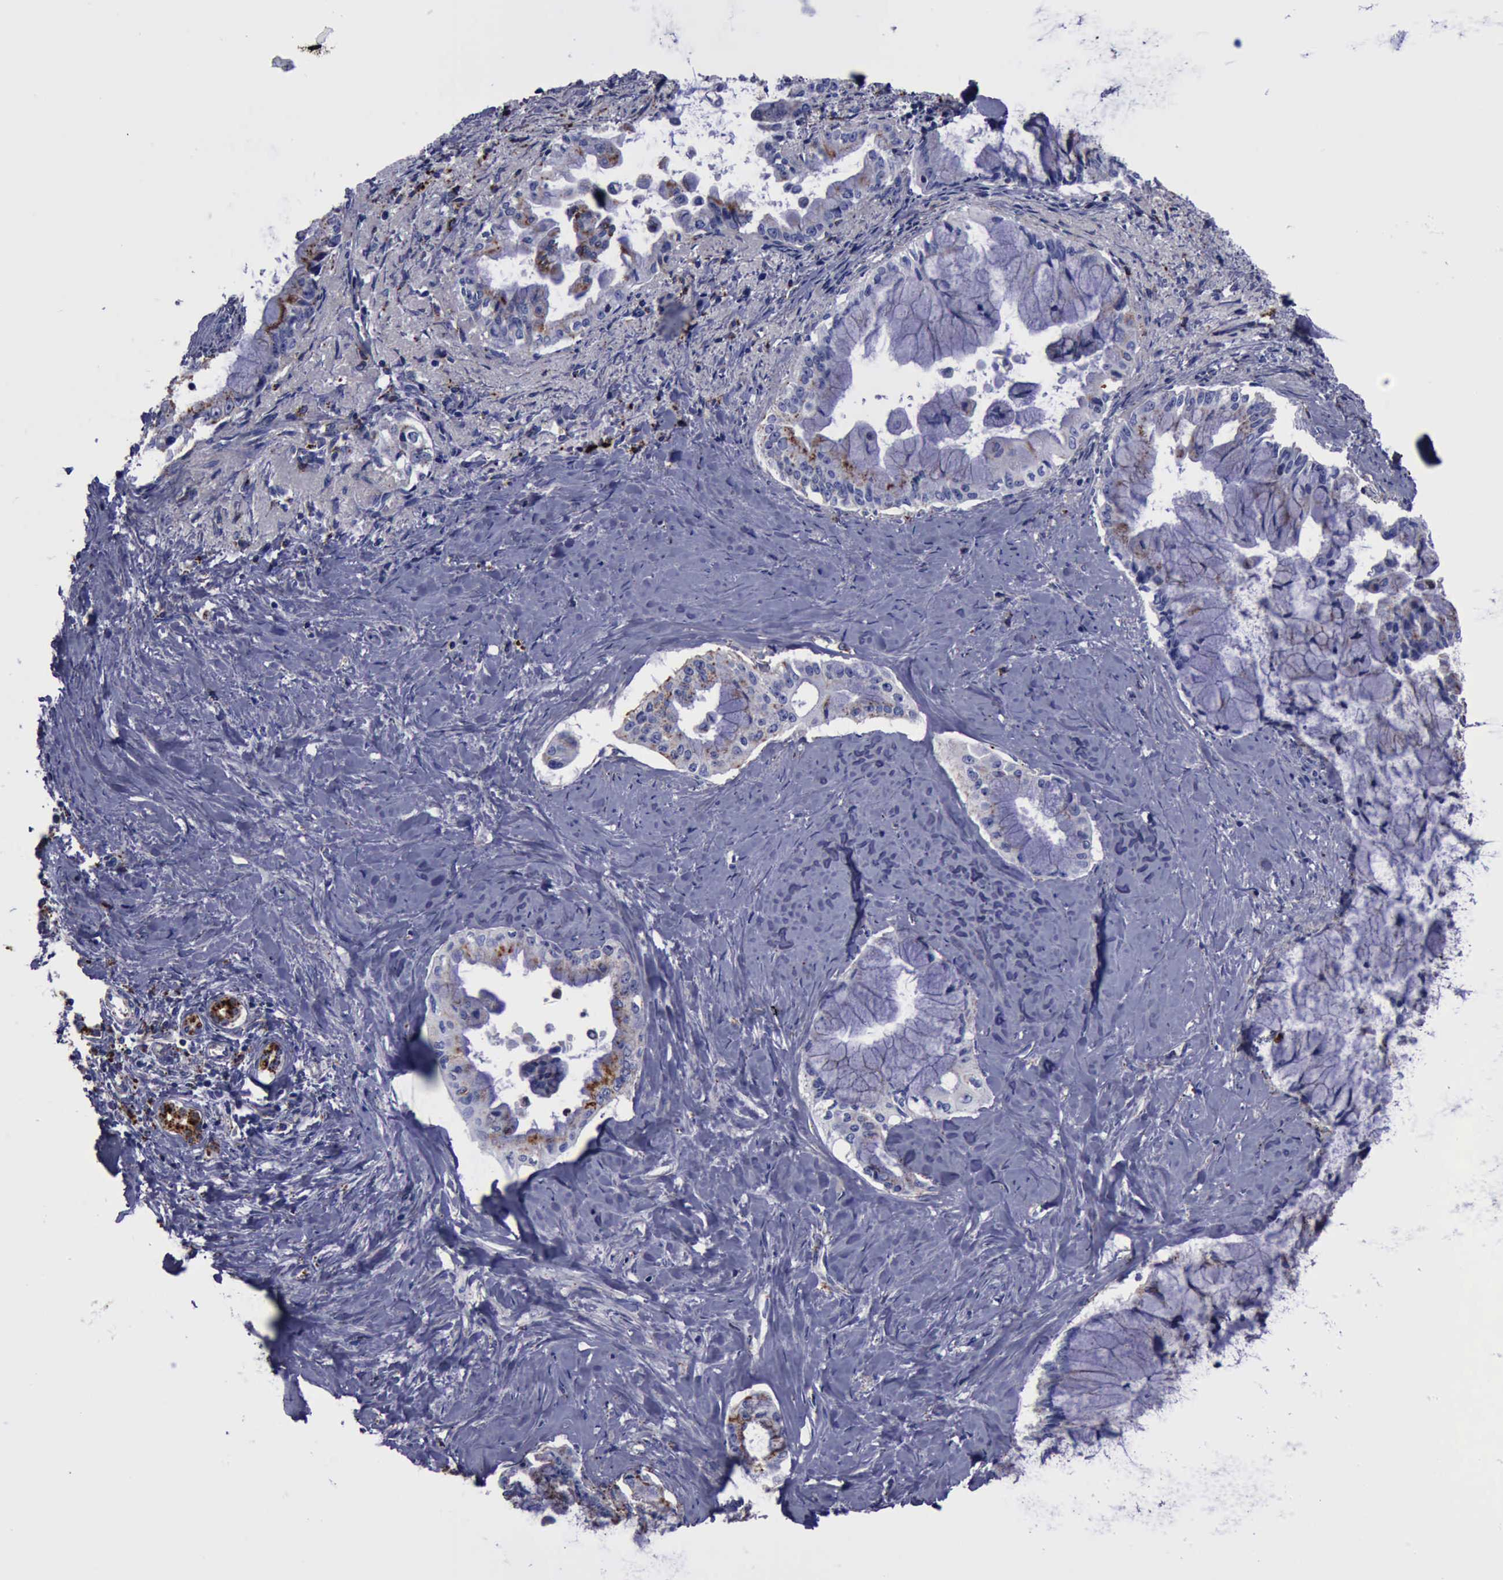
{"staining": {"intensity": "weak", "quantity": "25%-75%", "location": "cytoplasmic/membranous"}, "tissue": "pancreatic cancer", "cell_type": "Tumor cells", "image_type": "cancer", "snomed": [{"axis": "morphology", "description": "Adenocarcinoma, NOS"}, {"axis": "topography", "description": "Pancreas"}], "caption": "A high-resolution image shows immunohistochemistry staining of adenocarcinoma (pancreatic), which shows weak cytoplasmic/membranous expression in approximately 25%-75% of tumor cells.", "gene": "CTSD", "patient": {"sex": "male", "age": 59}}